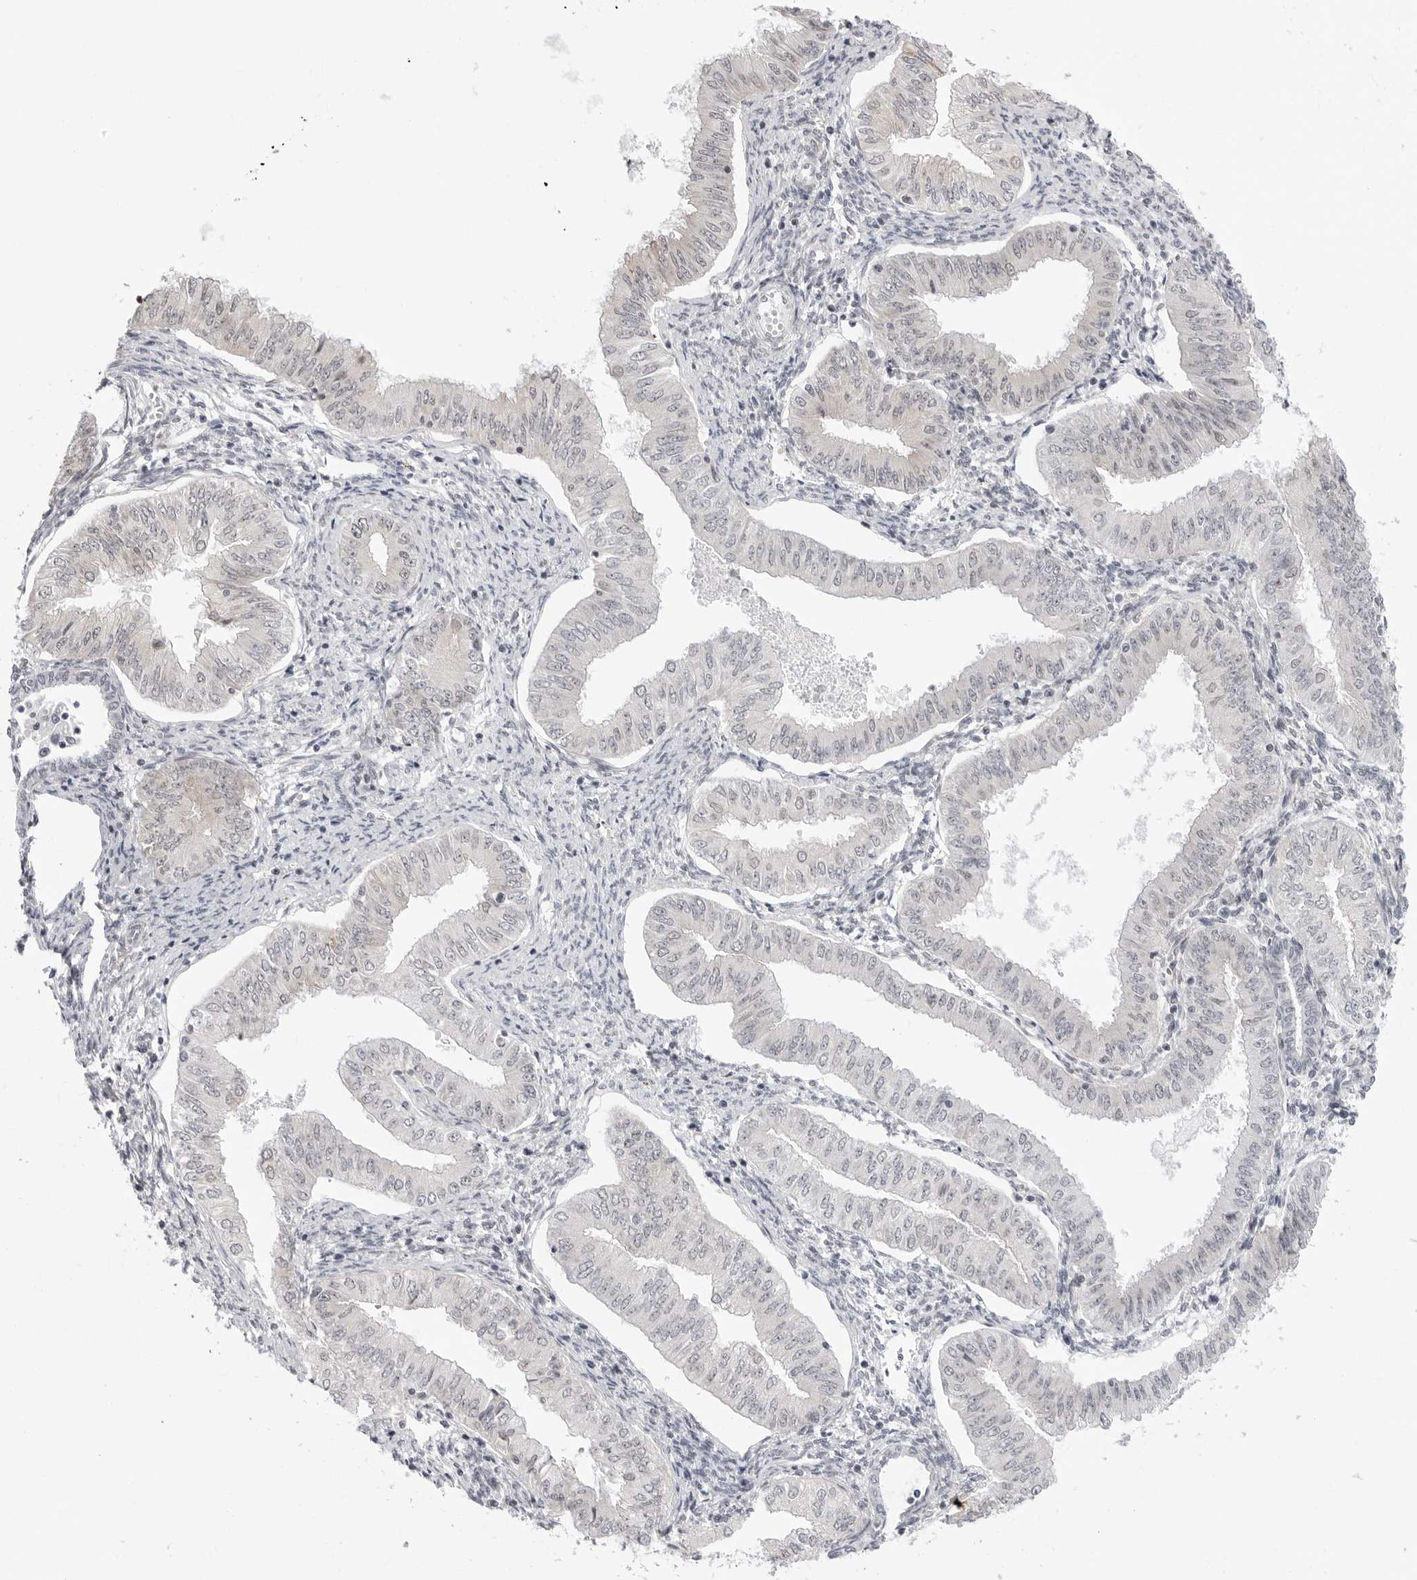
{"staining": {"intensity": "negative", "quantity": "none", "location": "none"}, "tissue": "endometrial cancer", "cell_type": "Tumor cells", "image_type": "cancer", "snomed": [{"axis": "morphology", "description": "Normal tissue, NOS"}, {"axis": "morphology", "description": "Adenocarcinoma, NOS"}, {"axis": "topography", "description": "Endometrium"}], "caption": "This is a photomicrograph of IHC staining of endometrial adenocarcinoma, which shows no positivity in tumor cells.", "gene": "PPP2R5C", "patient": {"sex": "female", "age": 53}}